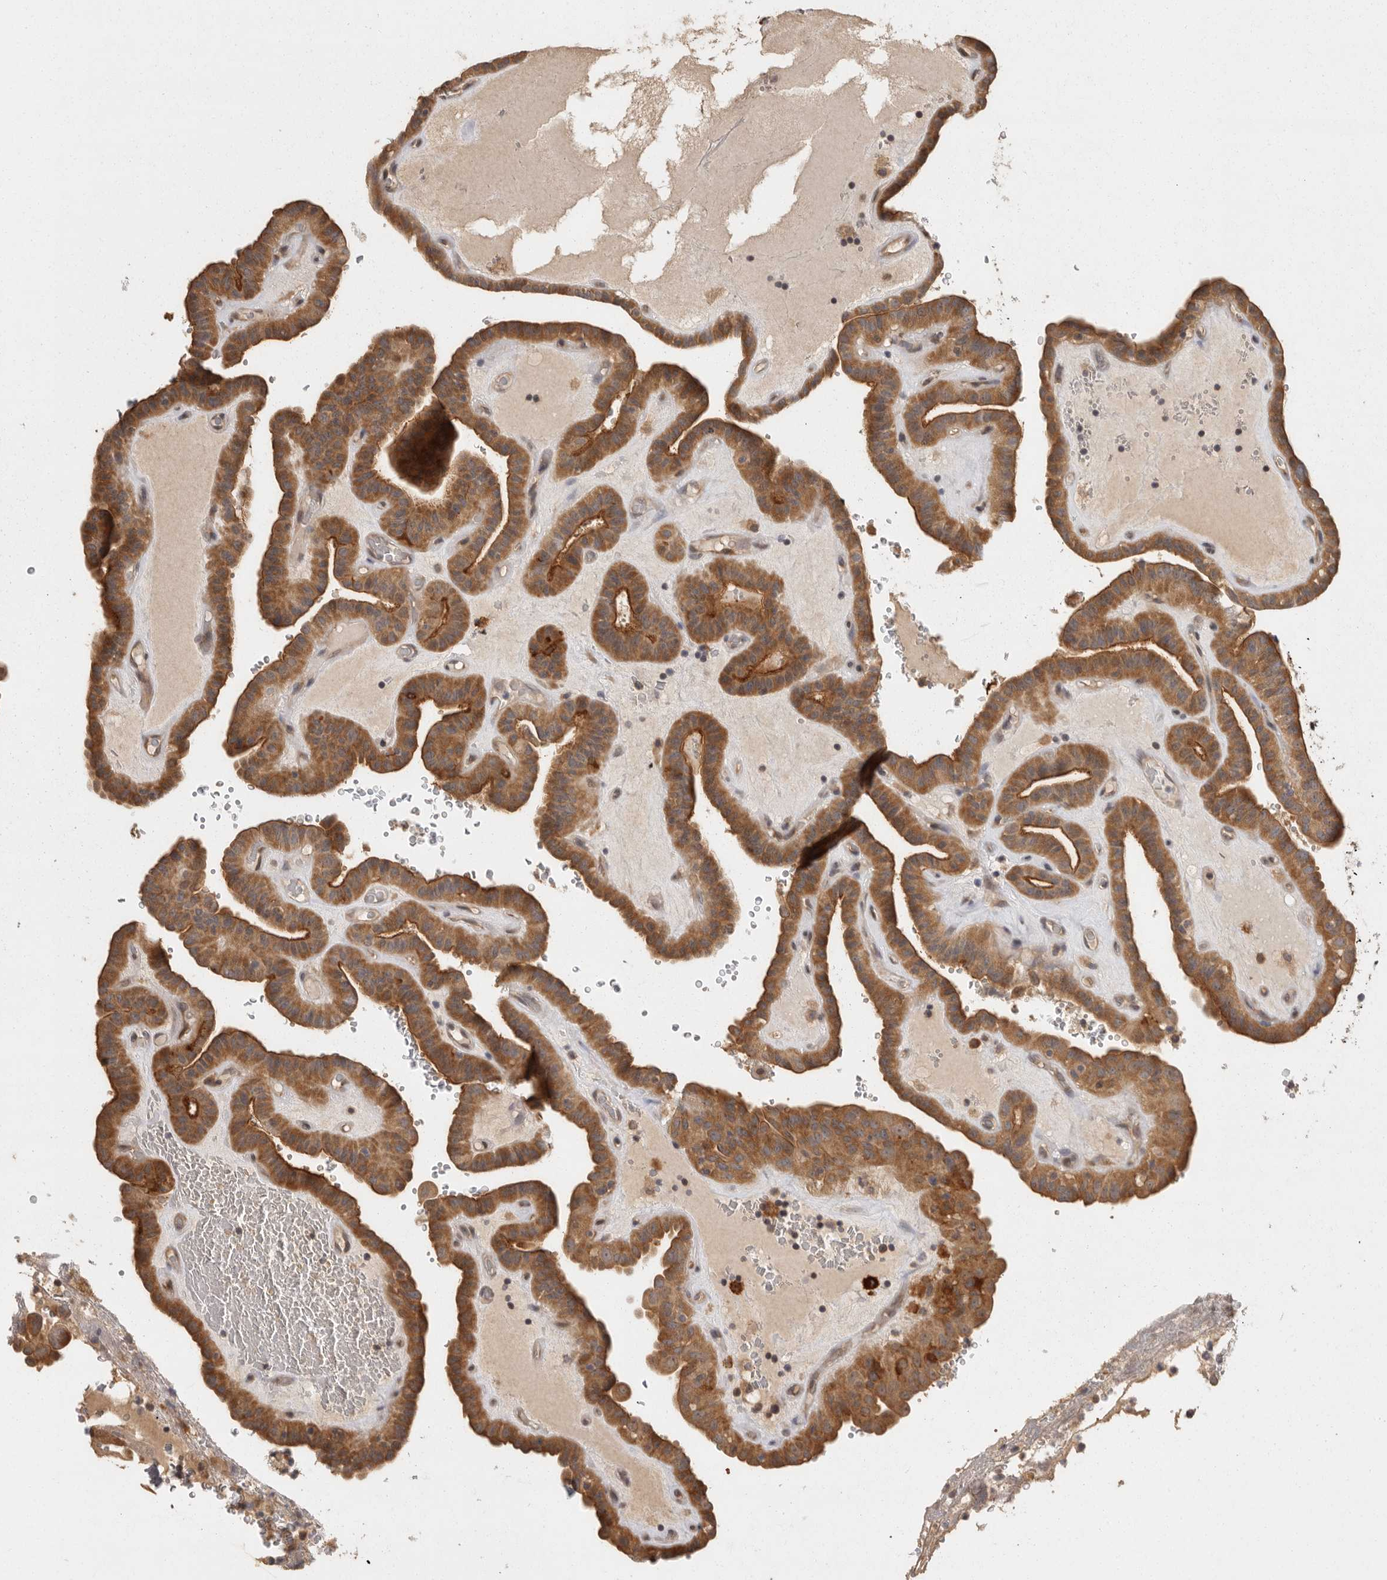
{"staining": {"intensity": "moderate", "quantity": ">75%", "location": "cytoplasmic/membranous"}, "tissue": "thyroid cancer", "cell_type": "Tumor cells", "image_type": "cancer", "snomed": [{"axis": "morphology", "description": "Papillary adenocarcinoma, NOS"}, {"axis": "topography", "description": "Thyroid gland"}], "caption": "This is an image of IHC staining of papillary adenocarcinoma (thyroid), which shows moderate staining in the cytoplasmic/membranous of tumor cells.", "gene": "BAIAP2", "patient": {"sex": "male", "age": 77}}